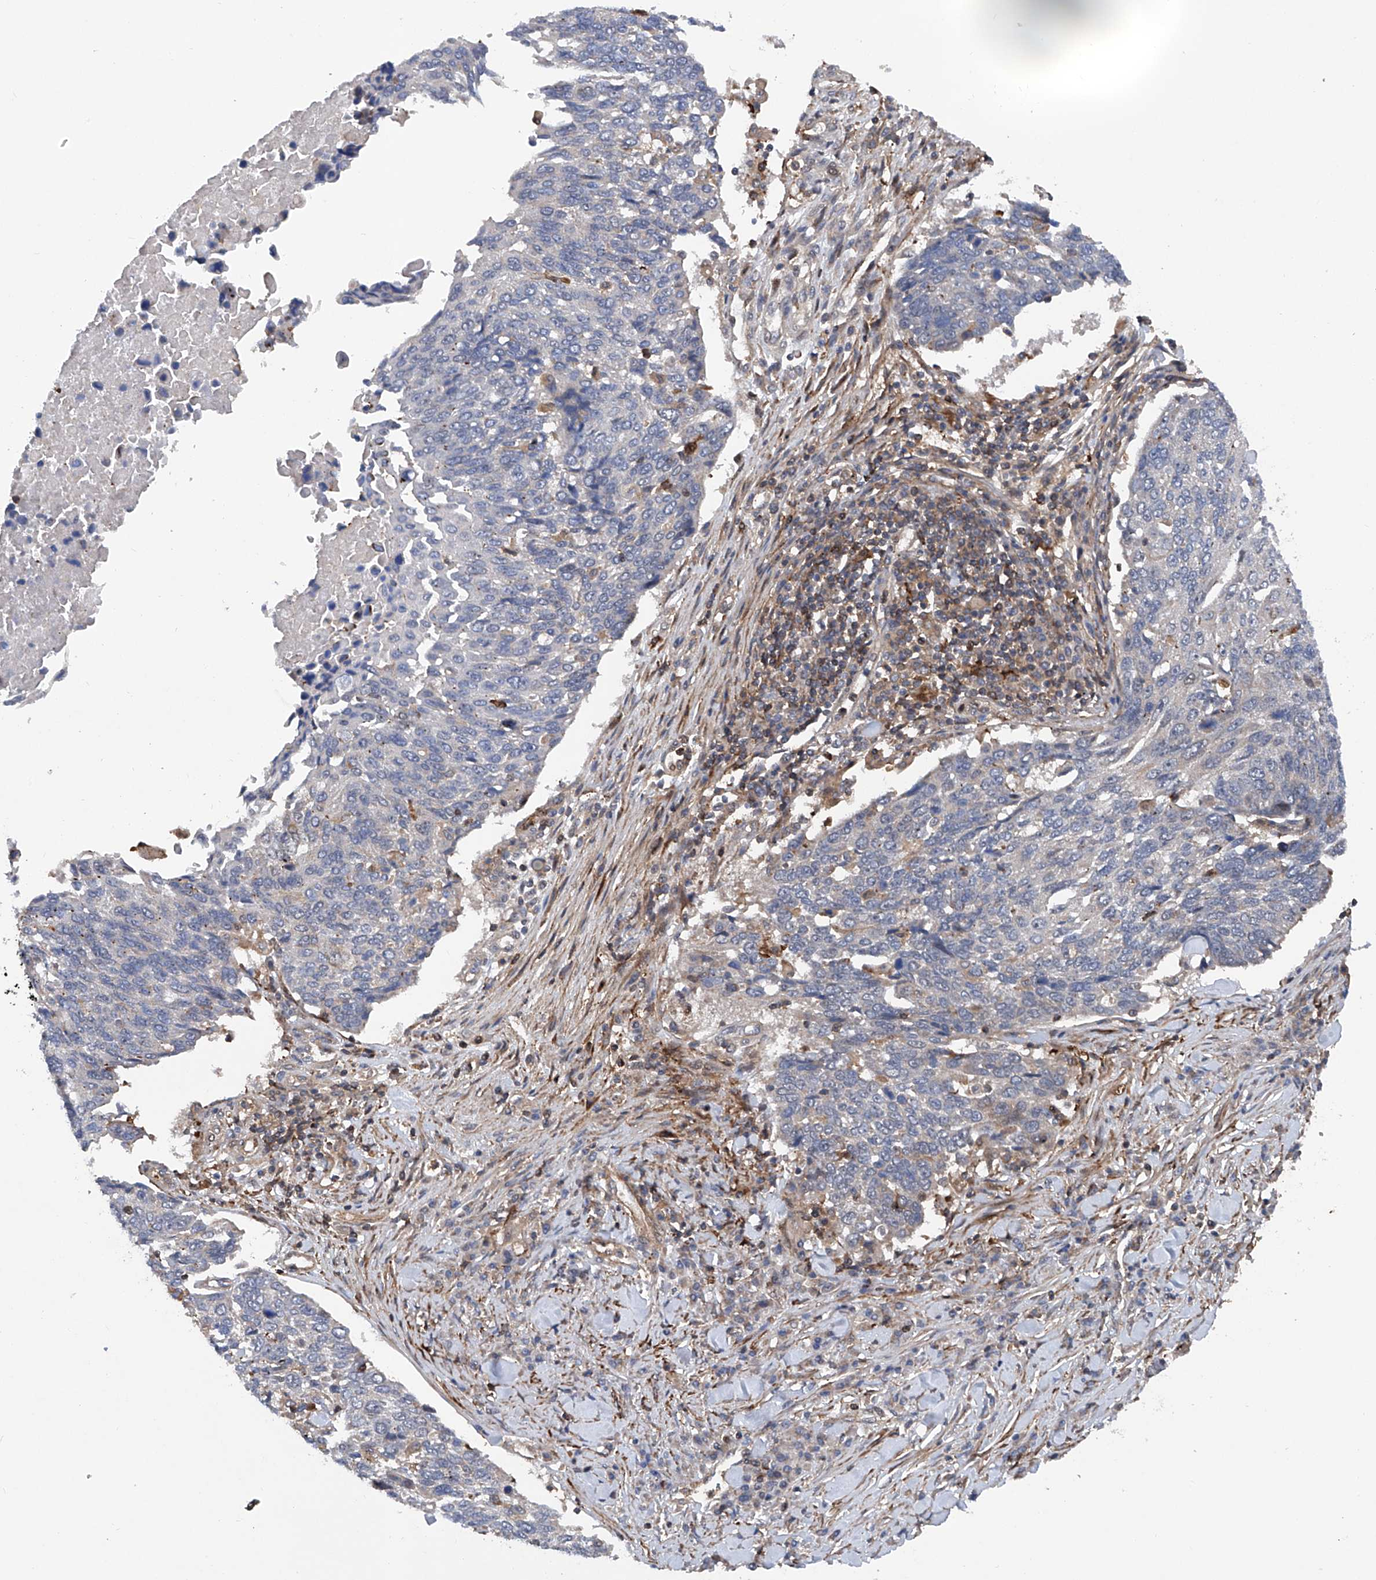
{"staining": {"intensity": "negative", "quantity": "none", "location": "none"}, "tissue": "lung cancer", "cell_type": "Tumor cells", "image_type": "cancer", "snomed": [{"axis": "morphology", "description": "Squamous cell carcinoma, NOS"}, {"axis": "topography", "description": "Lung"}], "caption": "An IHC photomicrograph of lung squamous cell carcinoma is shown. There is no staining in tumor cells of lung squamous cell carcinoma.", "gene": "NT5C3A", "patient": {"sex": "male", "age": 66}}